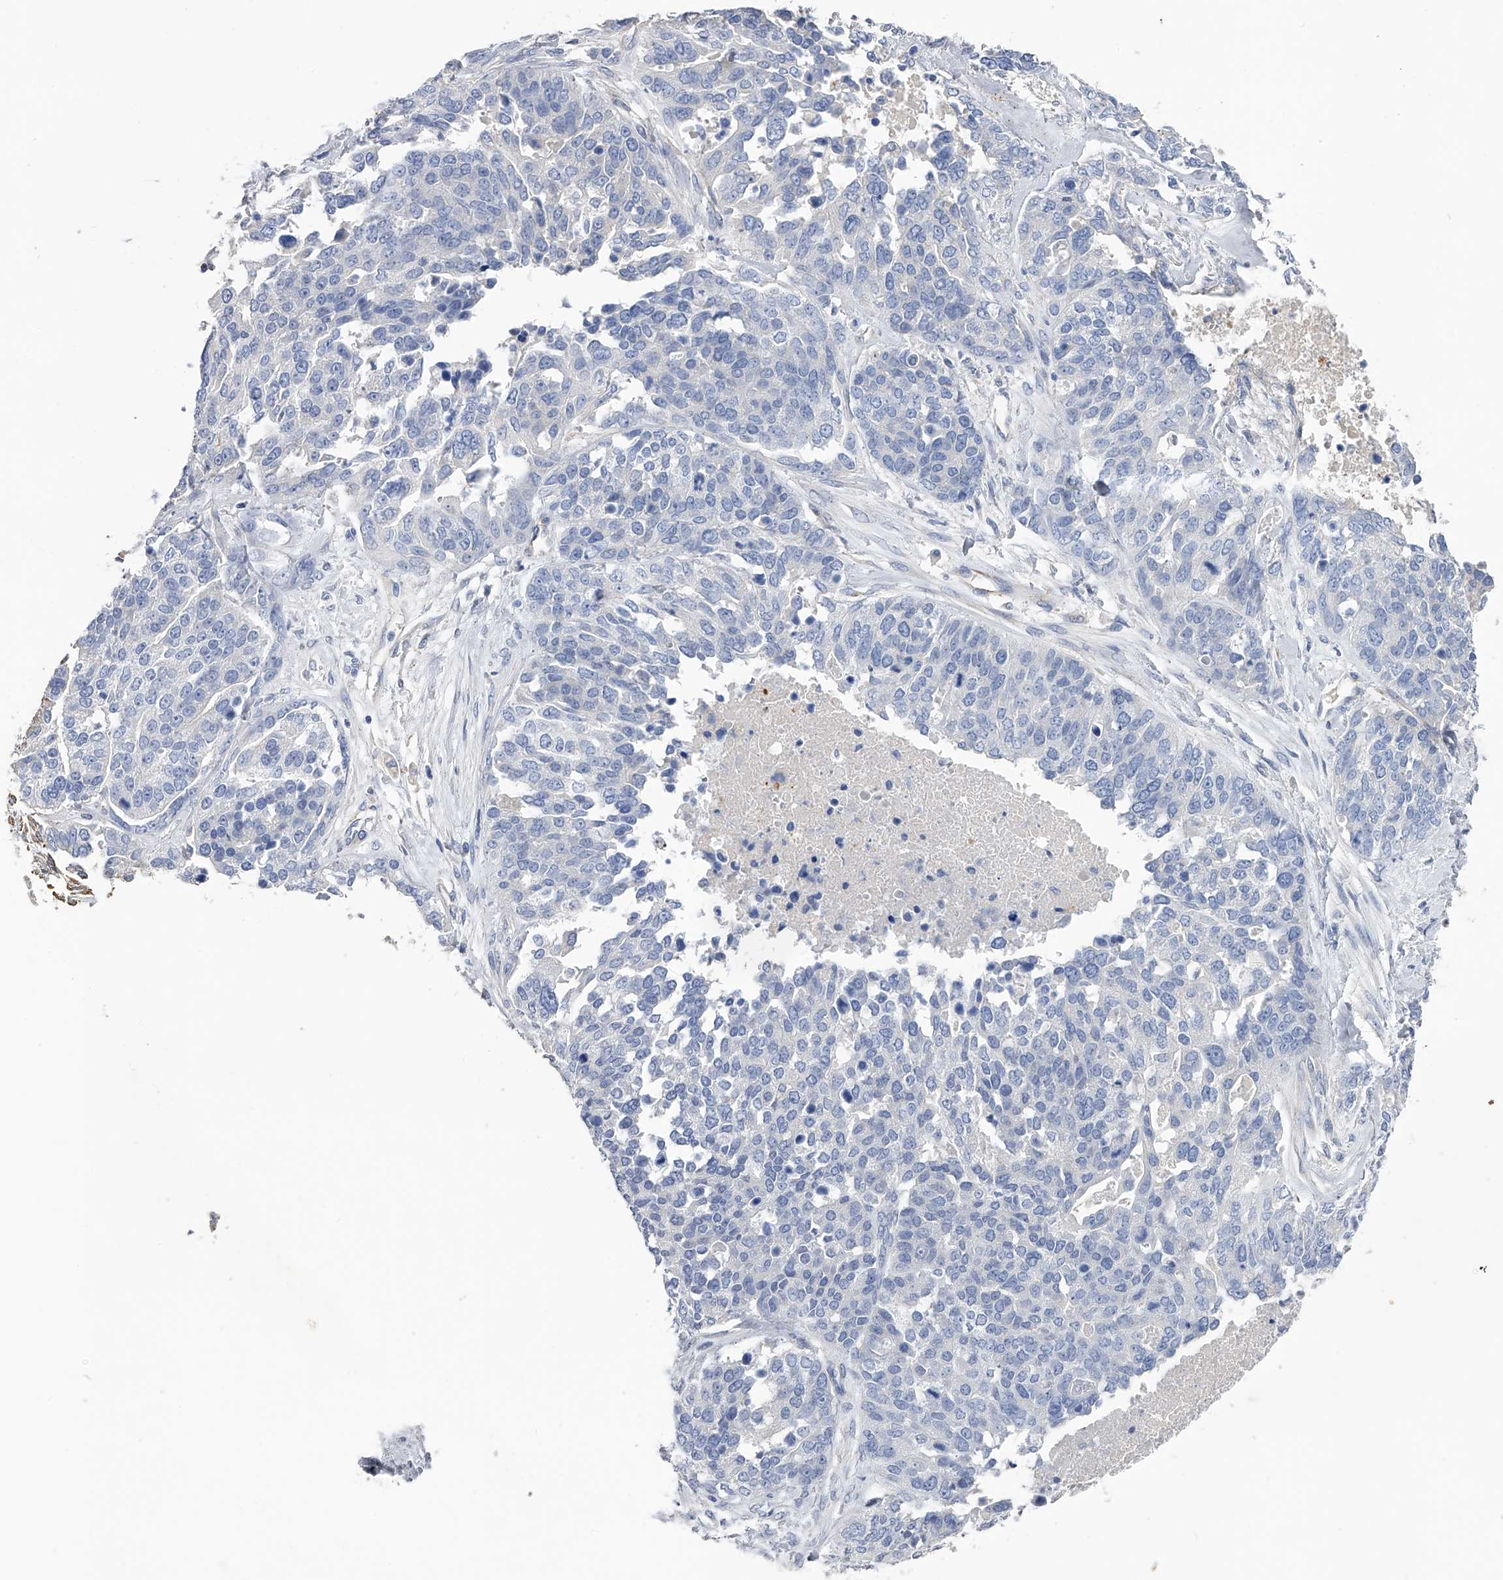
{"staining": {"intensity": "negative", "quantity": "none", "location": "none"}, "tissue": "ovarian cancer", "cell_type": "Tumor cells", "image_type": "cancer", "snomed": [{"axis": "morphology", "description": "Cystadenocarcinoma, serous, NOS"}, {"axis": "topography", "description": "Ovary"}], "caption": "DAB immunohistochemical staining of ovarian cancer (serous cystadenocarcinoma) exhibits no significant staining in tumor cells.", "gene": "RWDD2A", "patient": {"sex": "female", "age": 44}}